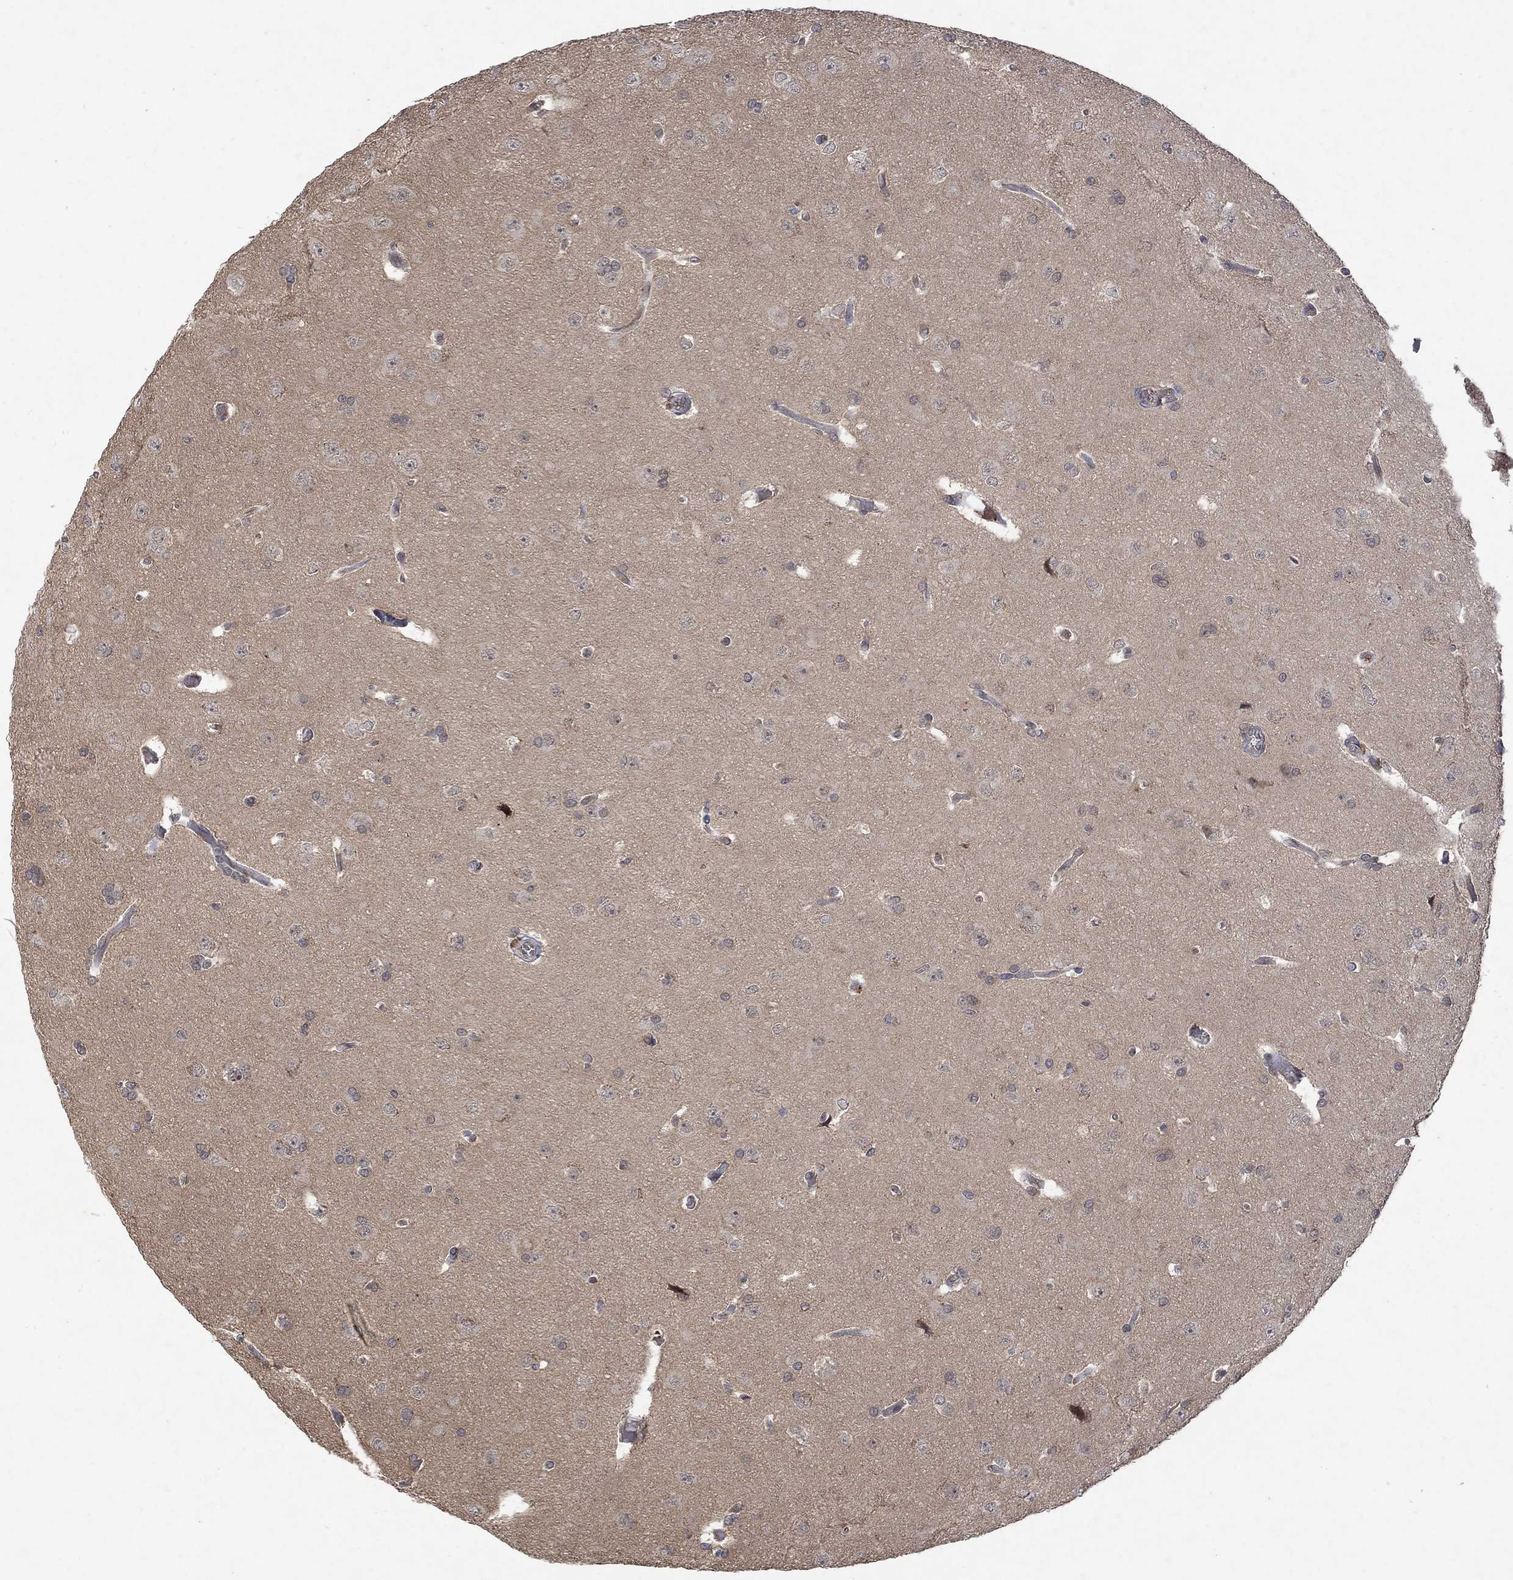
{"staining": {"intensity": "negative", "quantity": "none", "location": "none"}, "tissue": "glioma", "cell_type": "Tumor cells", "image_type": "cancer", "snomed": [{"axis": "morphology", "description": "Glioma, malignant, Low grade"}, {"axis": "topography", "description": "Brain"}], "caption": "Immunohistochemical staining of human glioma exhibits no significant positivity in tumor cells. The staining was performed using DAB (3,3'-diaminobenzidine) to visualize the protein expression in brown, while the nuclei were stained in blue with hematoxylin (Magnification: 20x).", "gene": "GRIN2D", "patient": {"sex": "female", "age": 32}}